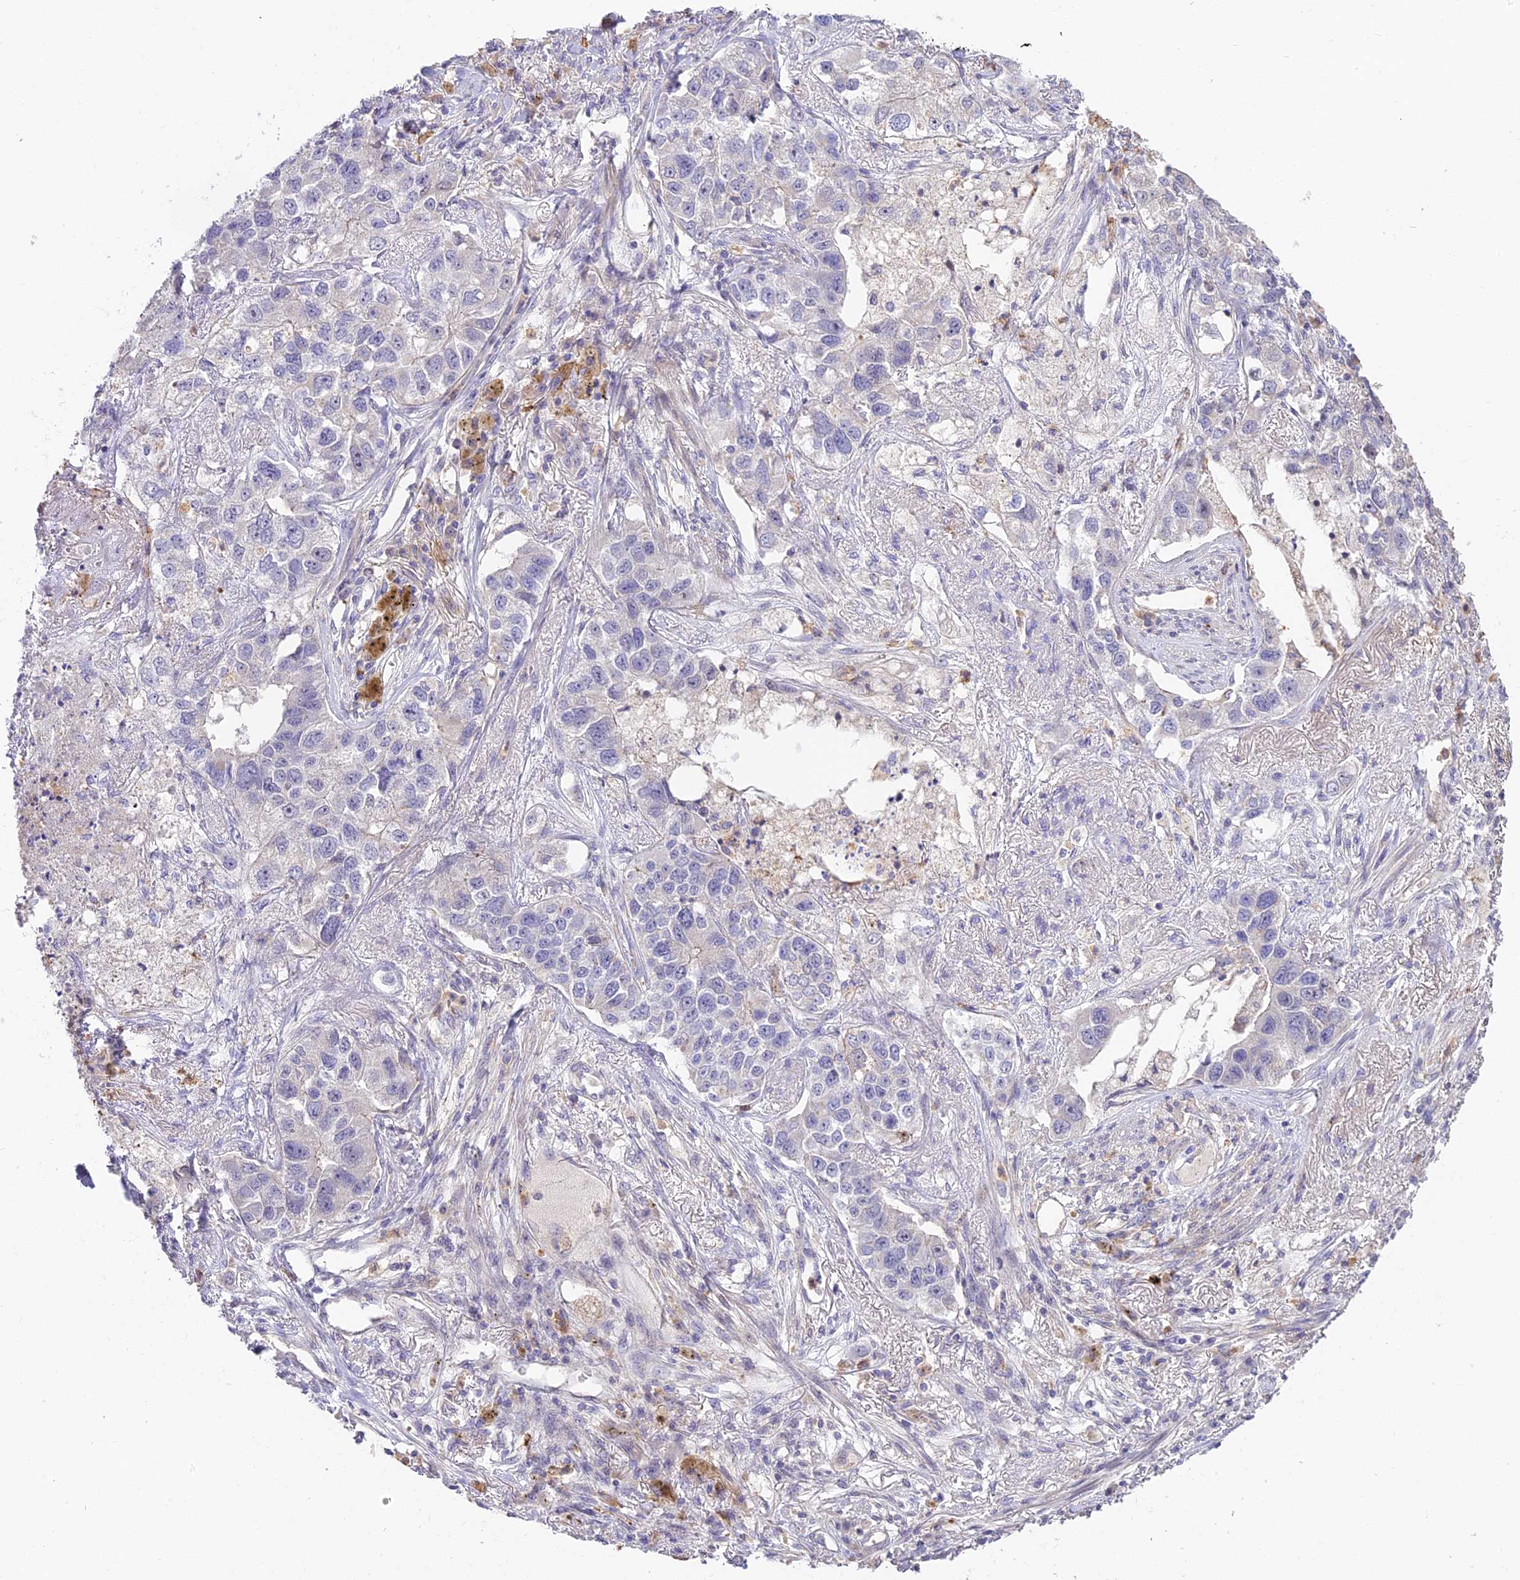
{"staining": {"intensity": "negative", "quantity": "none", "location": "none"}, "tissue": "lung cancer", "cell_type": "Tumor cells", "image_type": "cancer", "snomed": [{"axis": "morphology", "description": "Adenocarcinoma, NOS"}, {"axis": "topography", "description": "Lung"}], "caption": "A micrograph of human adenocarcinoma (lung) is negative for staining in tumor cells.", "gene": "NOD2", "patient": {"sex": "male", "age": 49}}